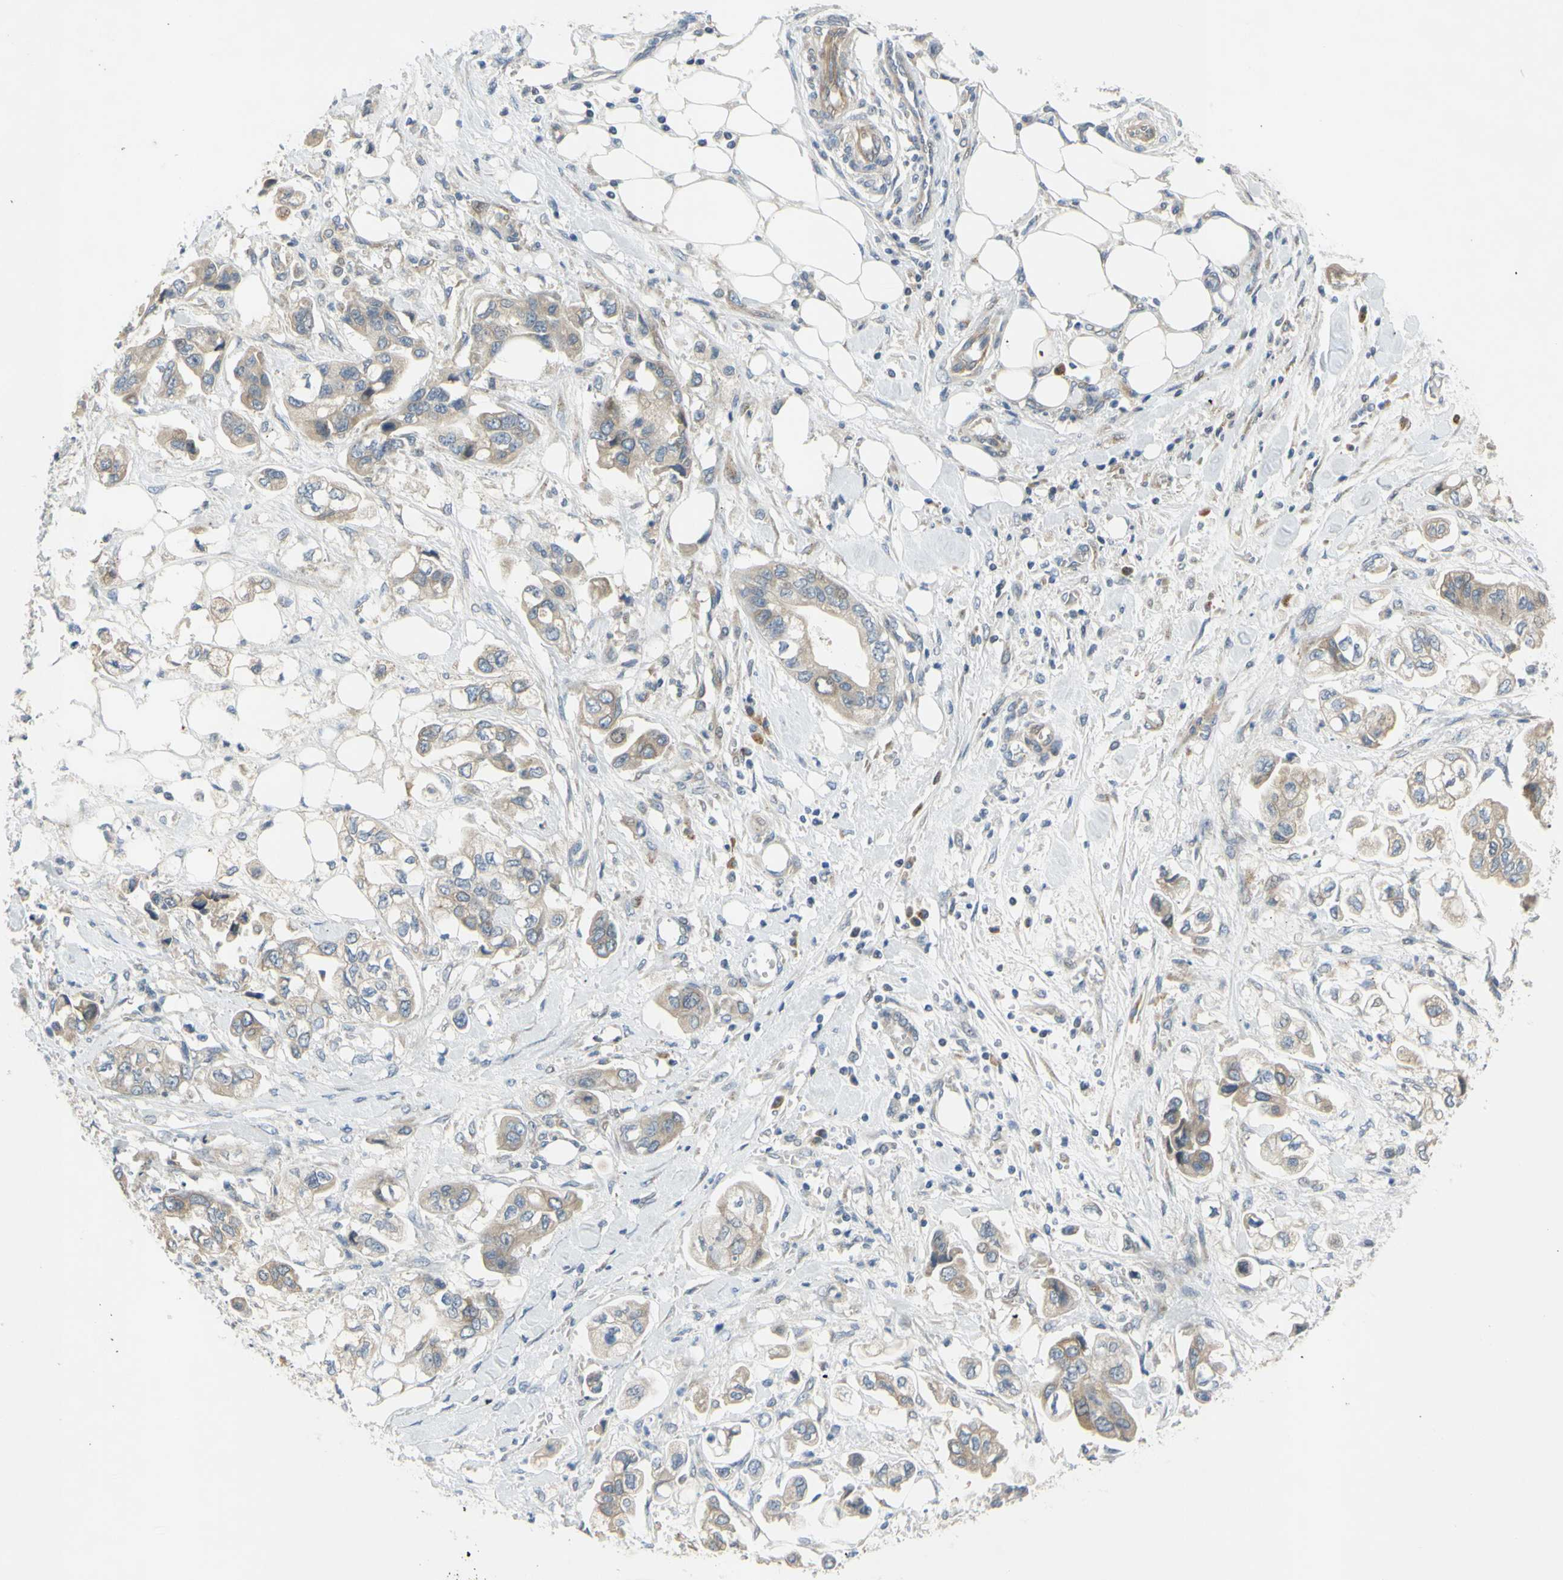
{"staining": {"intensity": "moderate", "quantity": ">75%", "location": "cytoplasmic/membranous"}, "tissue": "stomach cancer", "cell_type": "Tumor cells", "image_type": "cancer", "snomed": [{"axis": "morphology", "description": "Adenocarcinoma, NOS"}, {"axis": "topography", "description": "Stomach"}], "caption": "A photomicrograph of stomach cancer (adenocarcinoma) stained for a protein displays moderate cytoplasmic/membranous brown staining in tumor cells.", "gene": "CCNB2", "patient": {"sex": "male", "age": 62}}